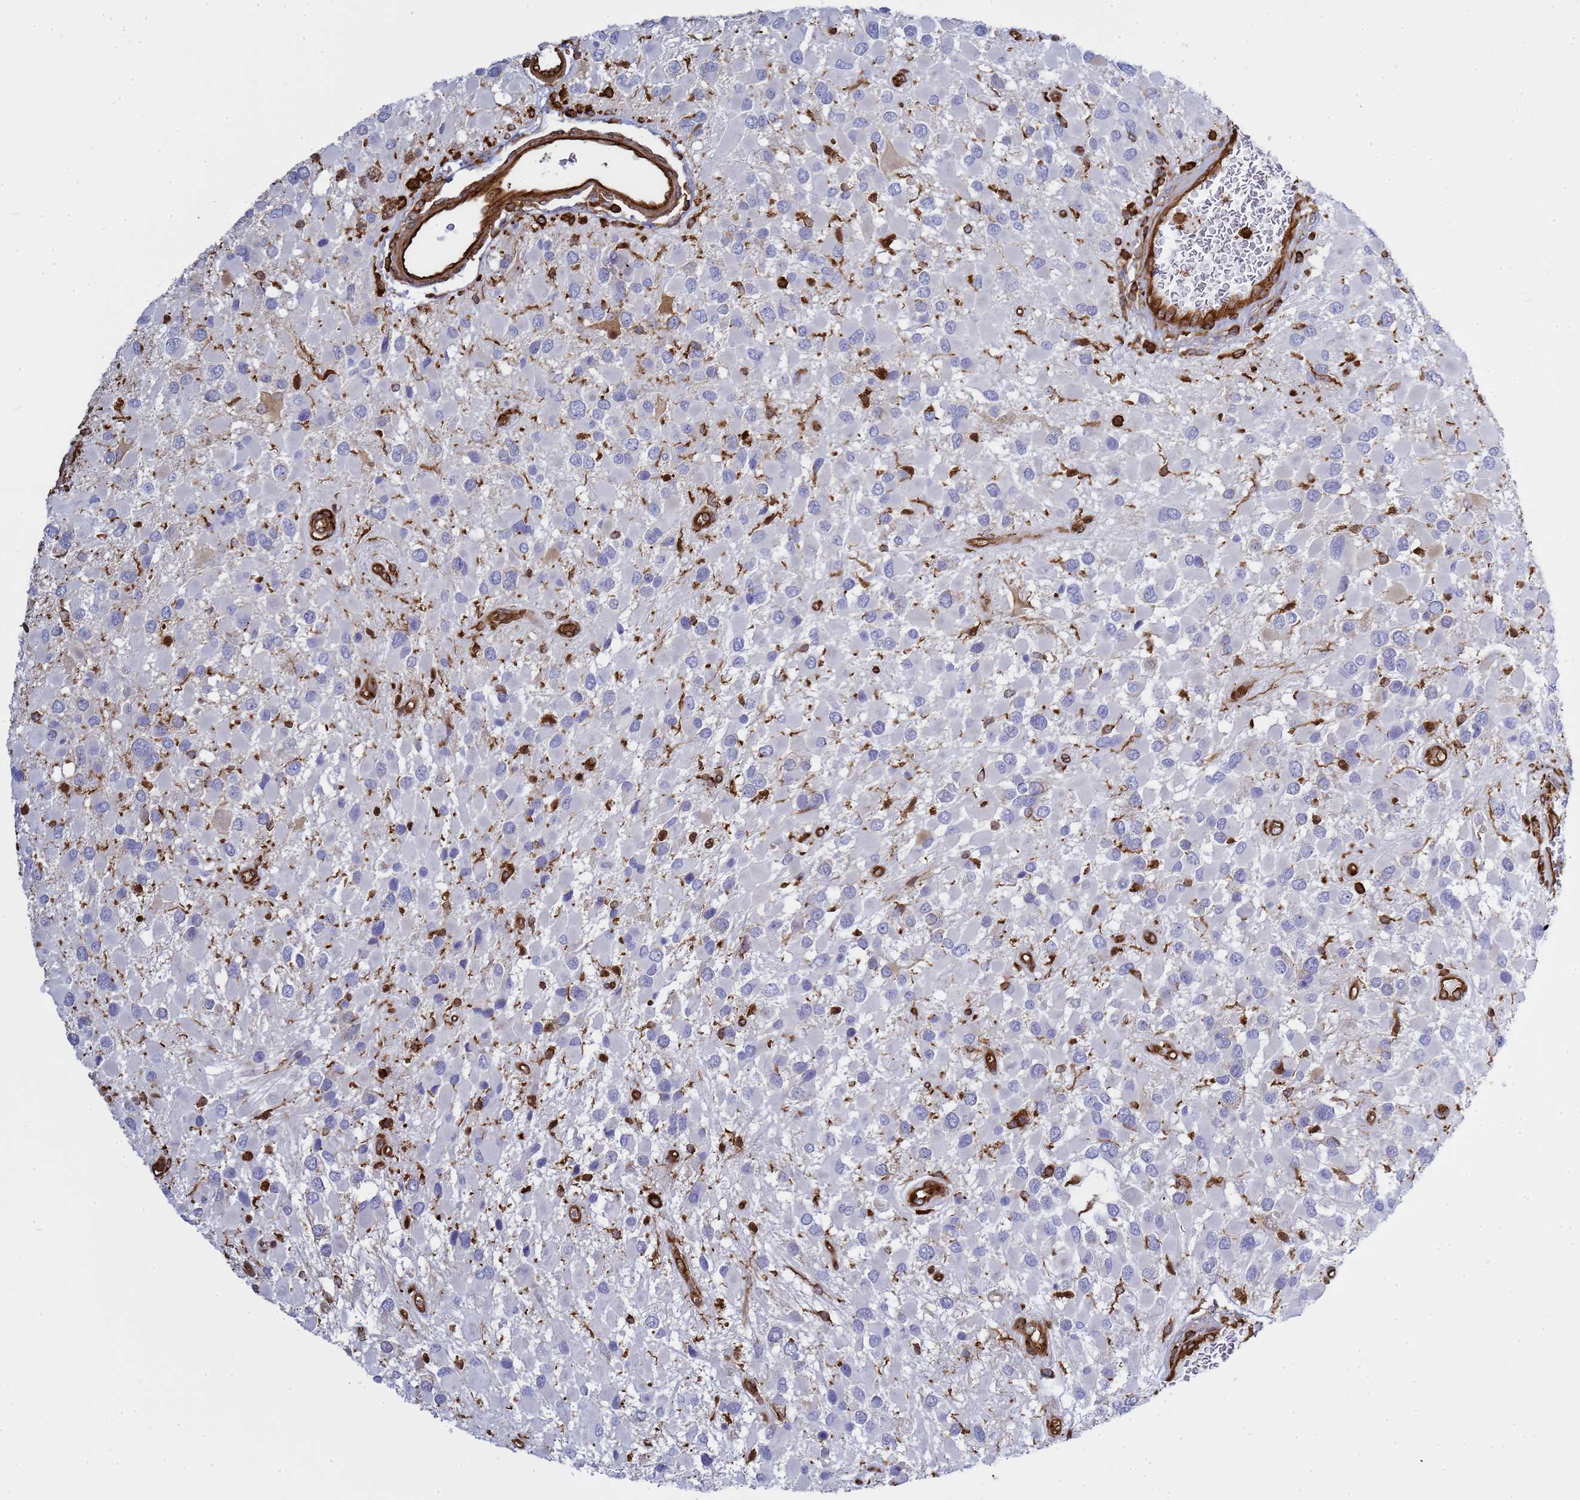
{"staining": {"intensity": "negative", "quantity": "none", "location": "none"}, "tissue": "glioma", "cell_type": "Tumor cells", "image_type": "cancer", "snomed": [{"axis": "morphology", "description": "Glioma, malignant, High grade"}, {"axis": "topography", "description": "Brain"}], "caption": "The micrograph displays no significant positivity in tumor cells of glioma.", "gene": "ZBTB8OS", "patient": {"sex": "male", "age": 53}}